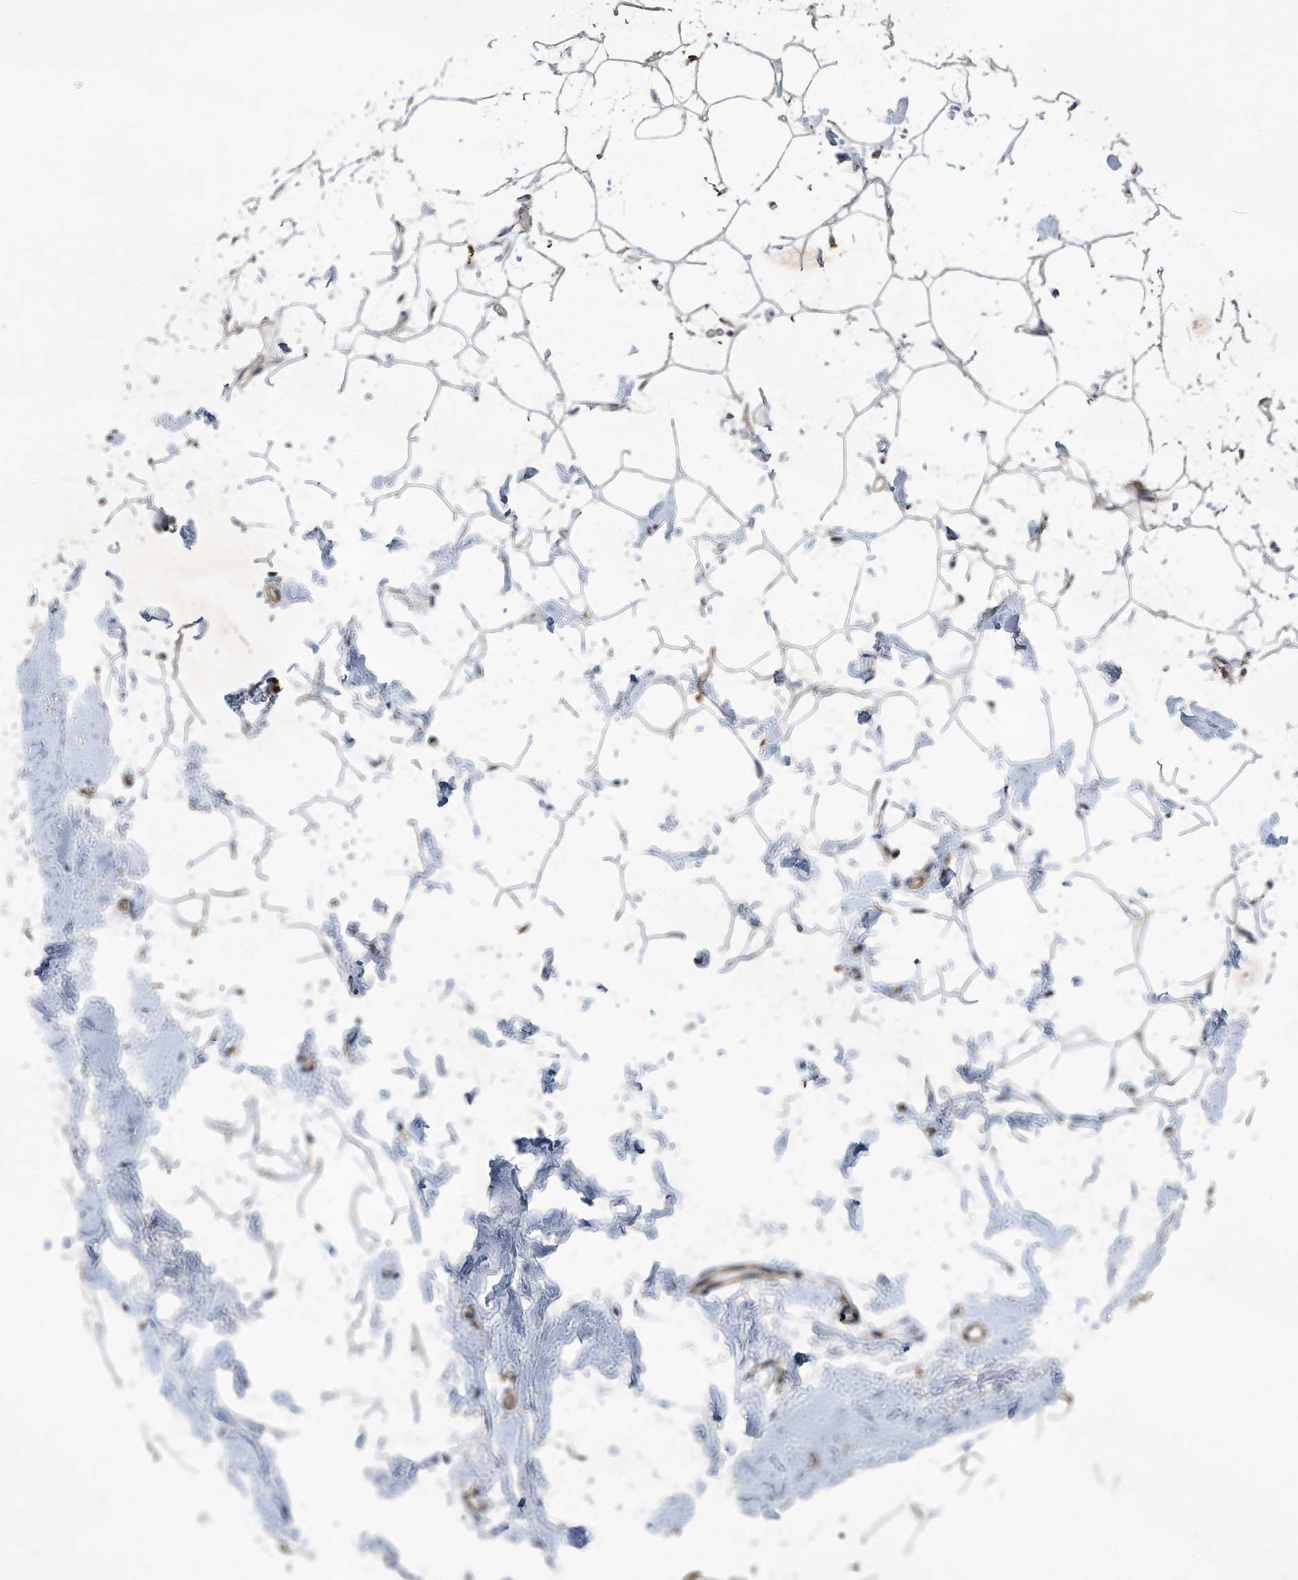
{"staining": {"intensity": "negative", "quantity": "none", "location": "none"}, "tissue": "adipose tissue", "cell_type": "Adipocytes", "image_type": "normal", "snomed": [{"axis": "morphology", "description": "Normal tissue, NOS"}, {"axis": "topography", "description": "Breast"}], "caption": "This photomicrograph is of benign adipose tissue stained with immunohistochemistry (IHC) to label a protein in brown with the nuclei are counter-stained blue. There is no expression in adipocytes.", "gene": "FAM167A", "patient": {"sex": "female", "age": 23}}